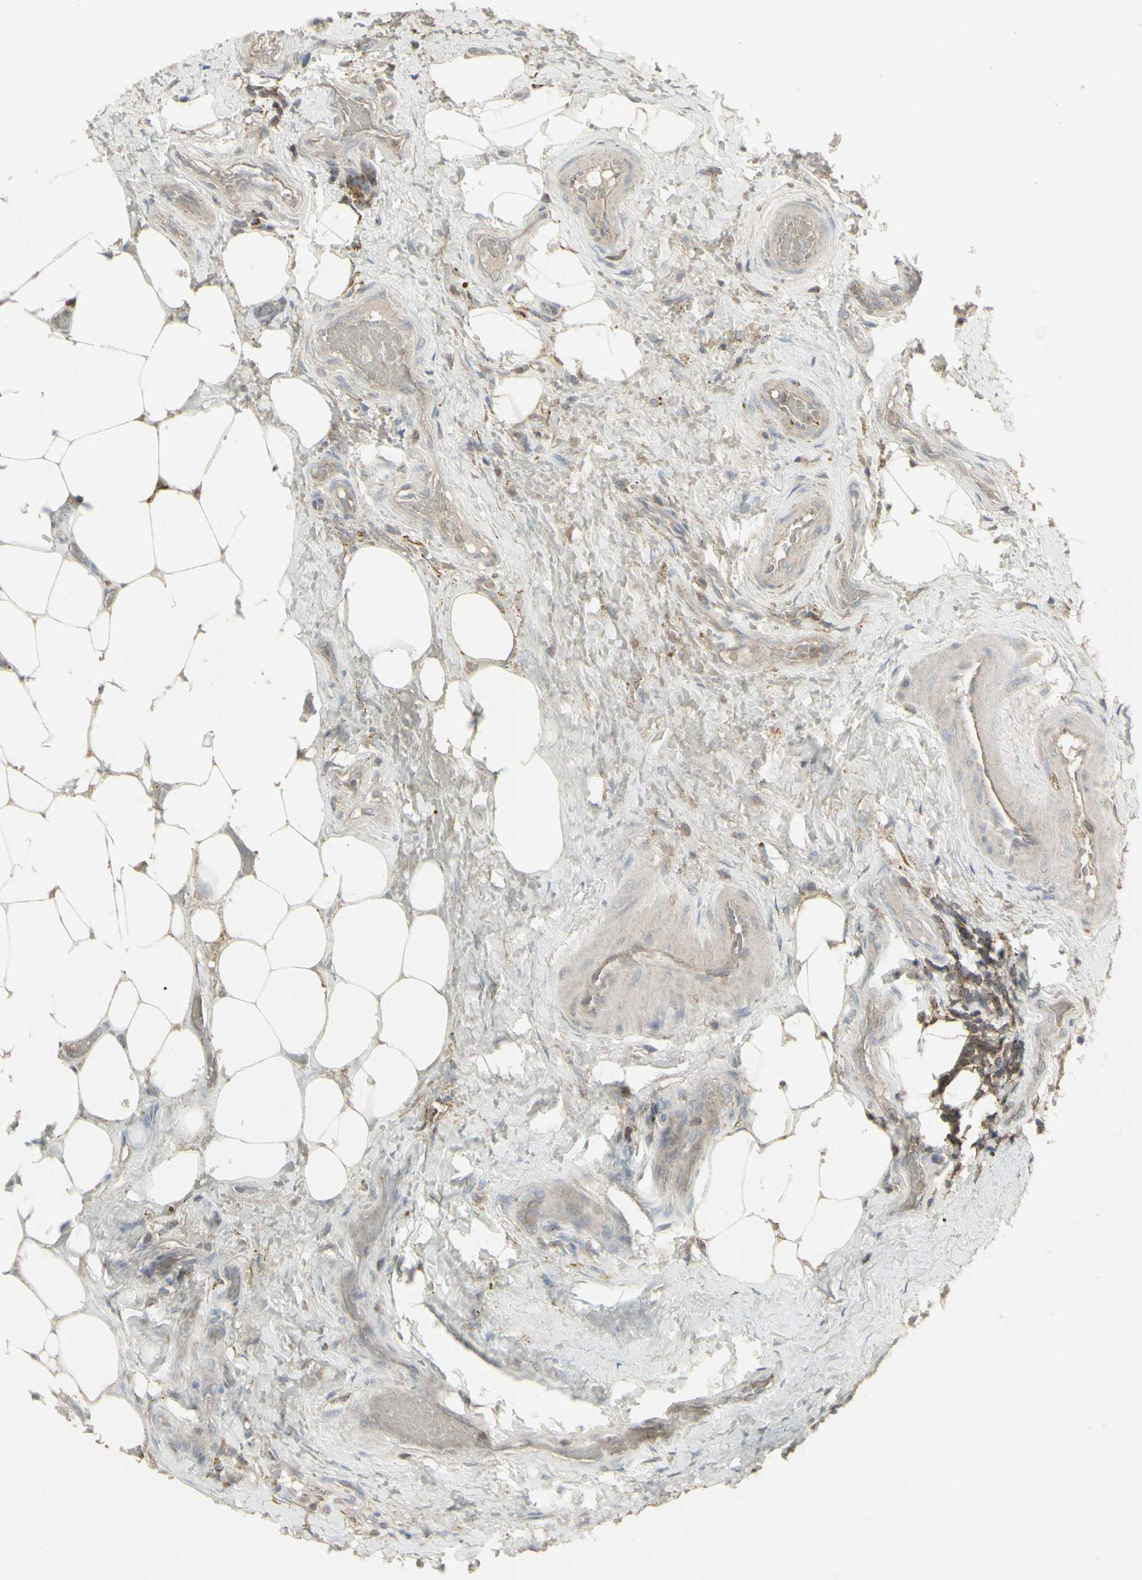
{"staining": {"intensity": "negative", "quantity": "none", "location": "none"}, "tissue": "thyroid cancer", "cell_type": "Tumor cells", "image_type": "cancer", "snomed": [{"axis": "morphology", "description": "Papillary adenocarcinoma, NOS"}, {"axis": "topography", "description": "Thyroid gland"}], "caption": "Tumor cells are negative for brown protein staining in thyroid cancer.", "gene": "CSK", "patient": {"sex": "male", "age": 77}}